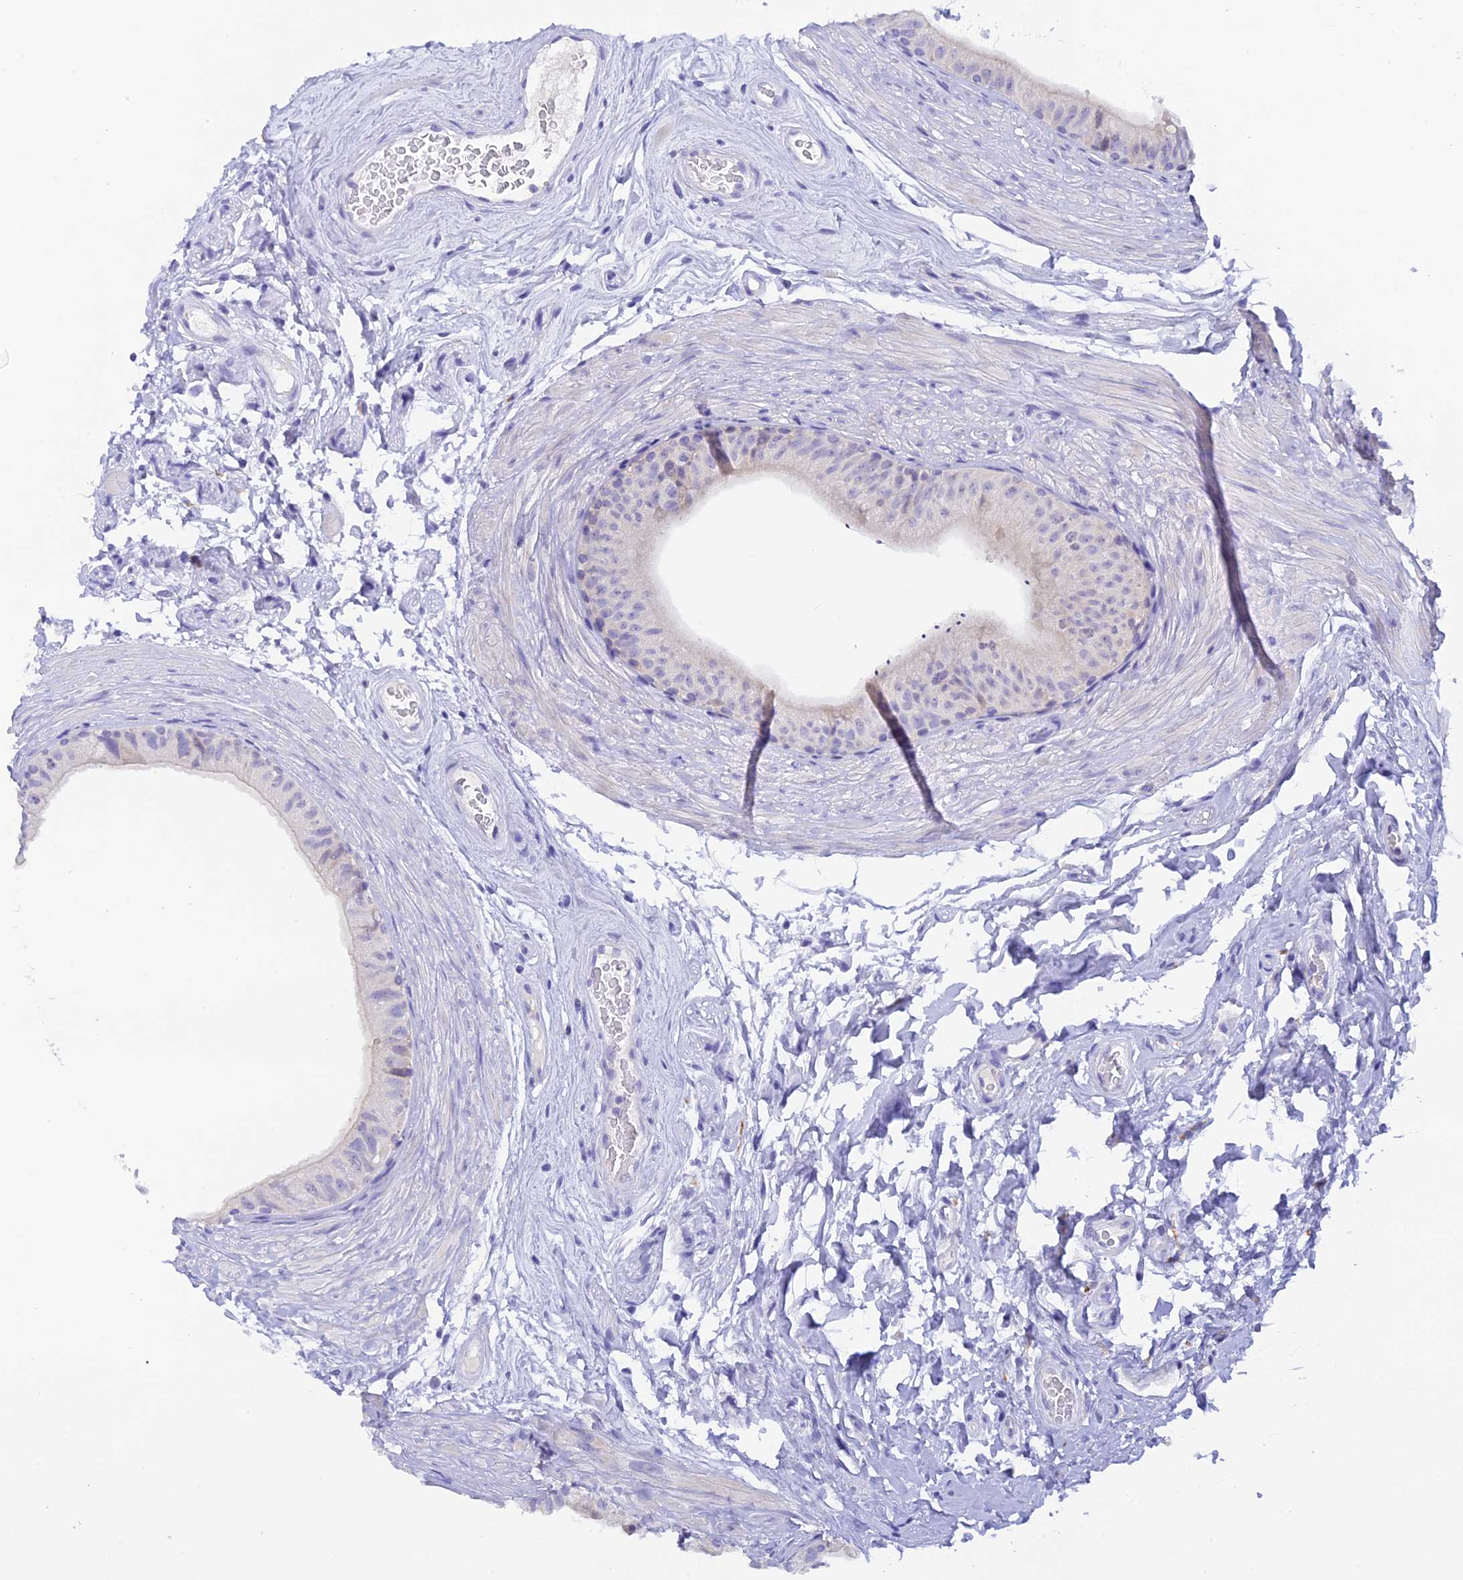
{"staining": {"intensity": "negative", "quantity": "none", "location": "none"}, "tissue": "epididymis", "cell_type": "Glandular cells", "image_type": "normal", "snomed": [{"axis": "morphology", "description": "Normal tissue, NOS"}, {"axis": "topography", "description": "Epididymis"}], "caption": "This is an immunohistochemistry histopathology image of normal epididymis. There is no positivity in glandular cells.", "gene": "C12orf29", "patient": {"sex": "male", "age": 45}}